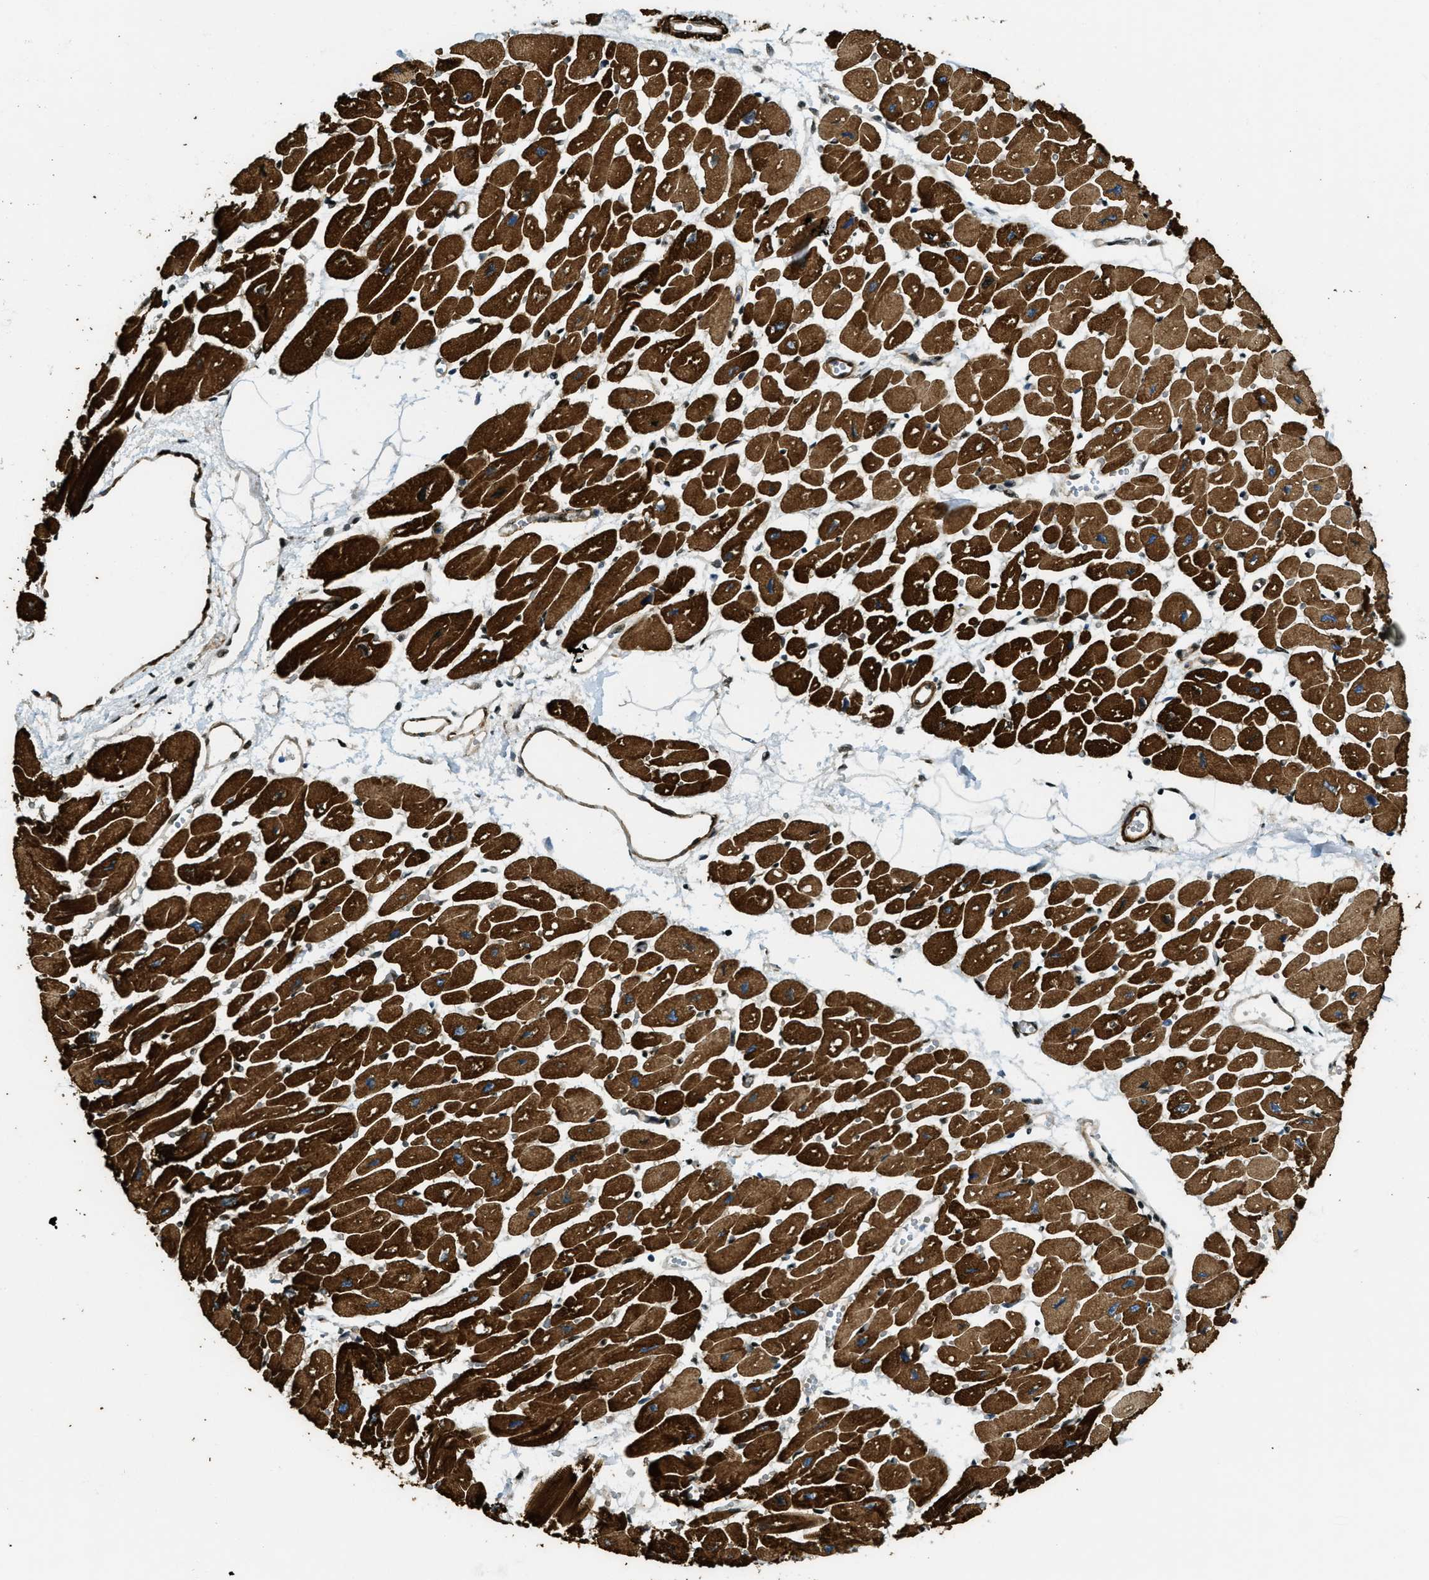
{"staining": {"intensity": "strong", "quantity": ">75%", "location": "cytoplasmic/membranous"}, "tissue": "heart muscle", "cell_type": "Cardiomyocytes", "image_type": "normal", "snomed": [{"axis": "morphology", "description": "Normal tissue, NOS"}, {"axis": "topography", "description": "Heart"}], "caption": "Approximately >75% of cardiomyocytes in unremarkable human heart muscle display strong cytoplasmic/membranous protein expression as visualized by brown immunohistochemical staining.", "gene": "CFAP36", "patient": {"sex": "female", "age": 54}}